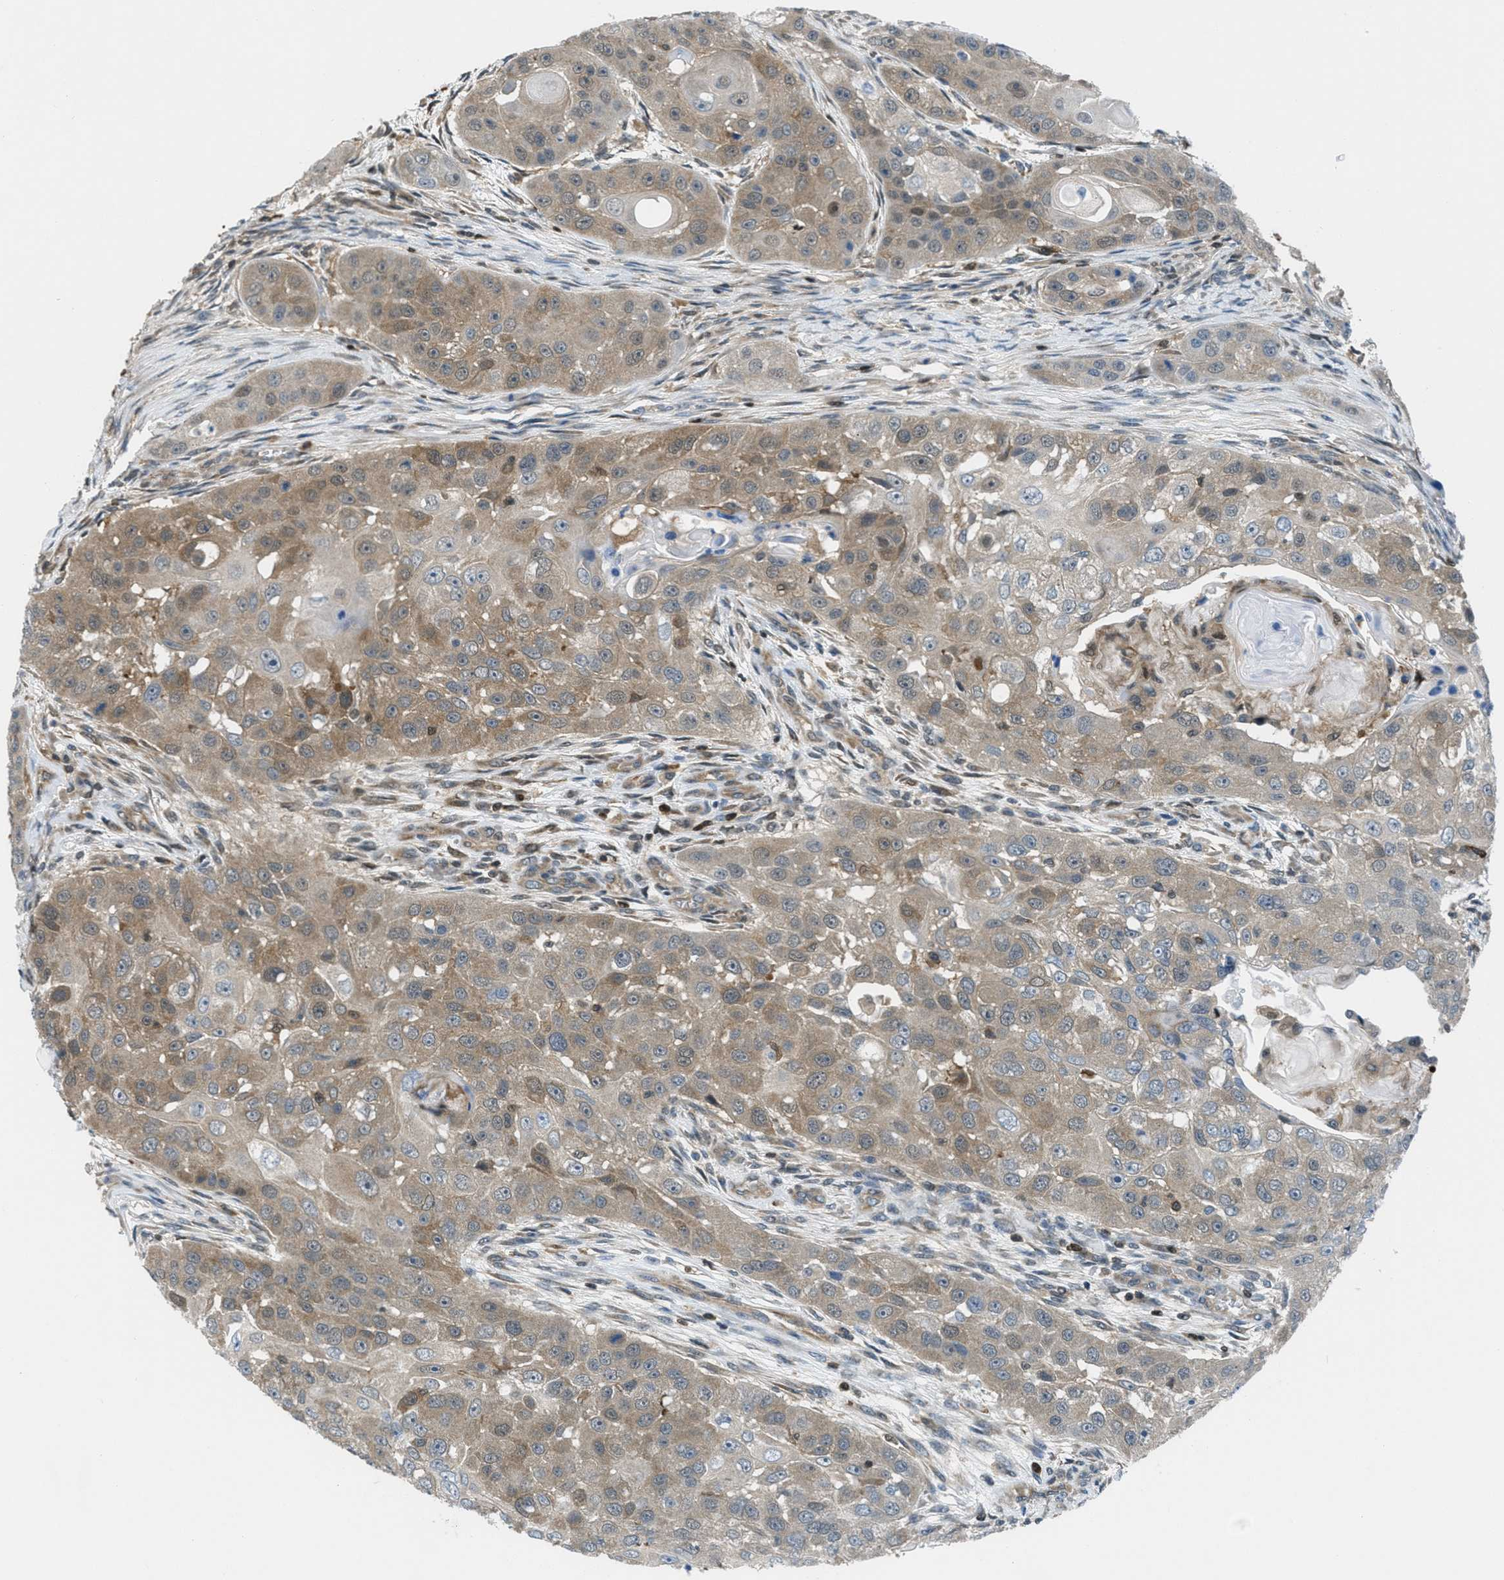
{"staining": {"intensity": "weak", "quantity": ">75%", "location": "cytoplasmic/membranous"}, "tissue": "head and neck cancer", "cell_type": "Tumor cells", "image_type": "cancer", "snomed": [{"axis": "morphology", "description": "Normal tissue, NOS"}, {"axis": "morphology", "description": "Squamous cell carcinoma, NOS"}, {"axis": "topography", "description": "Skeletal muscle"}, {"axis": "topography", "description": "Head-Neck"}], "caption": "The immunohistochemical stain highlights weak cytoplasmic/membranous staining in tumor cells of head and neck cancer tissue.", "gene": "PIP5K1C", "patient": {"sex": "male", "age": 51}}